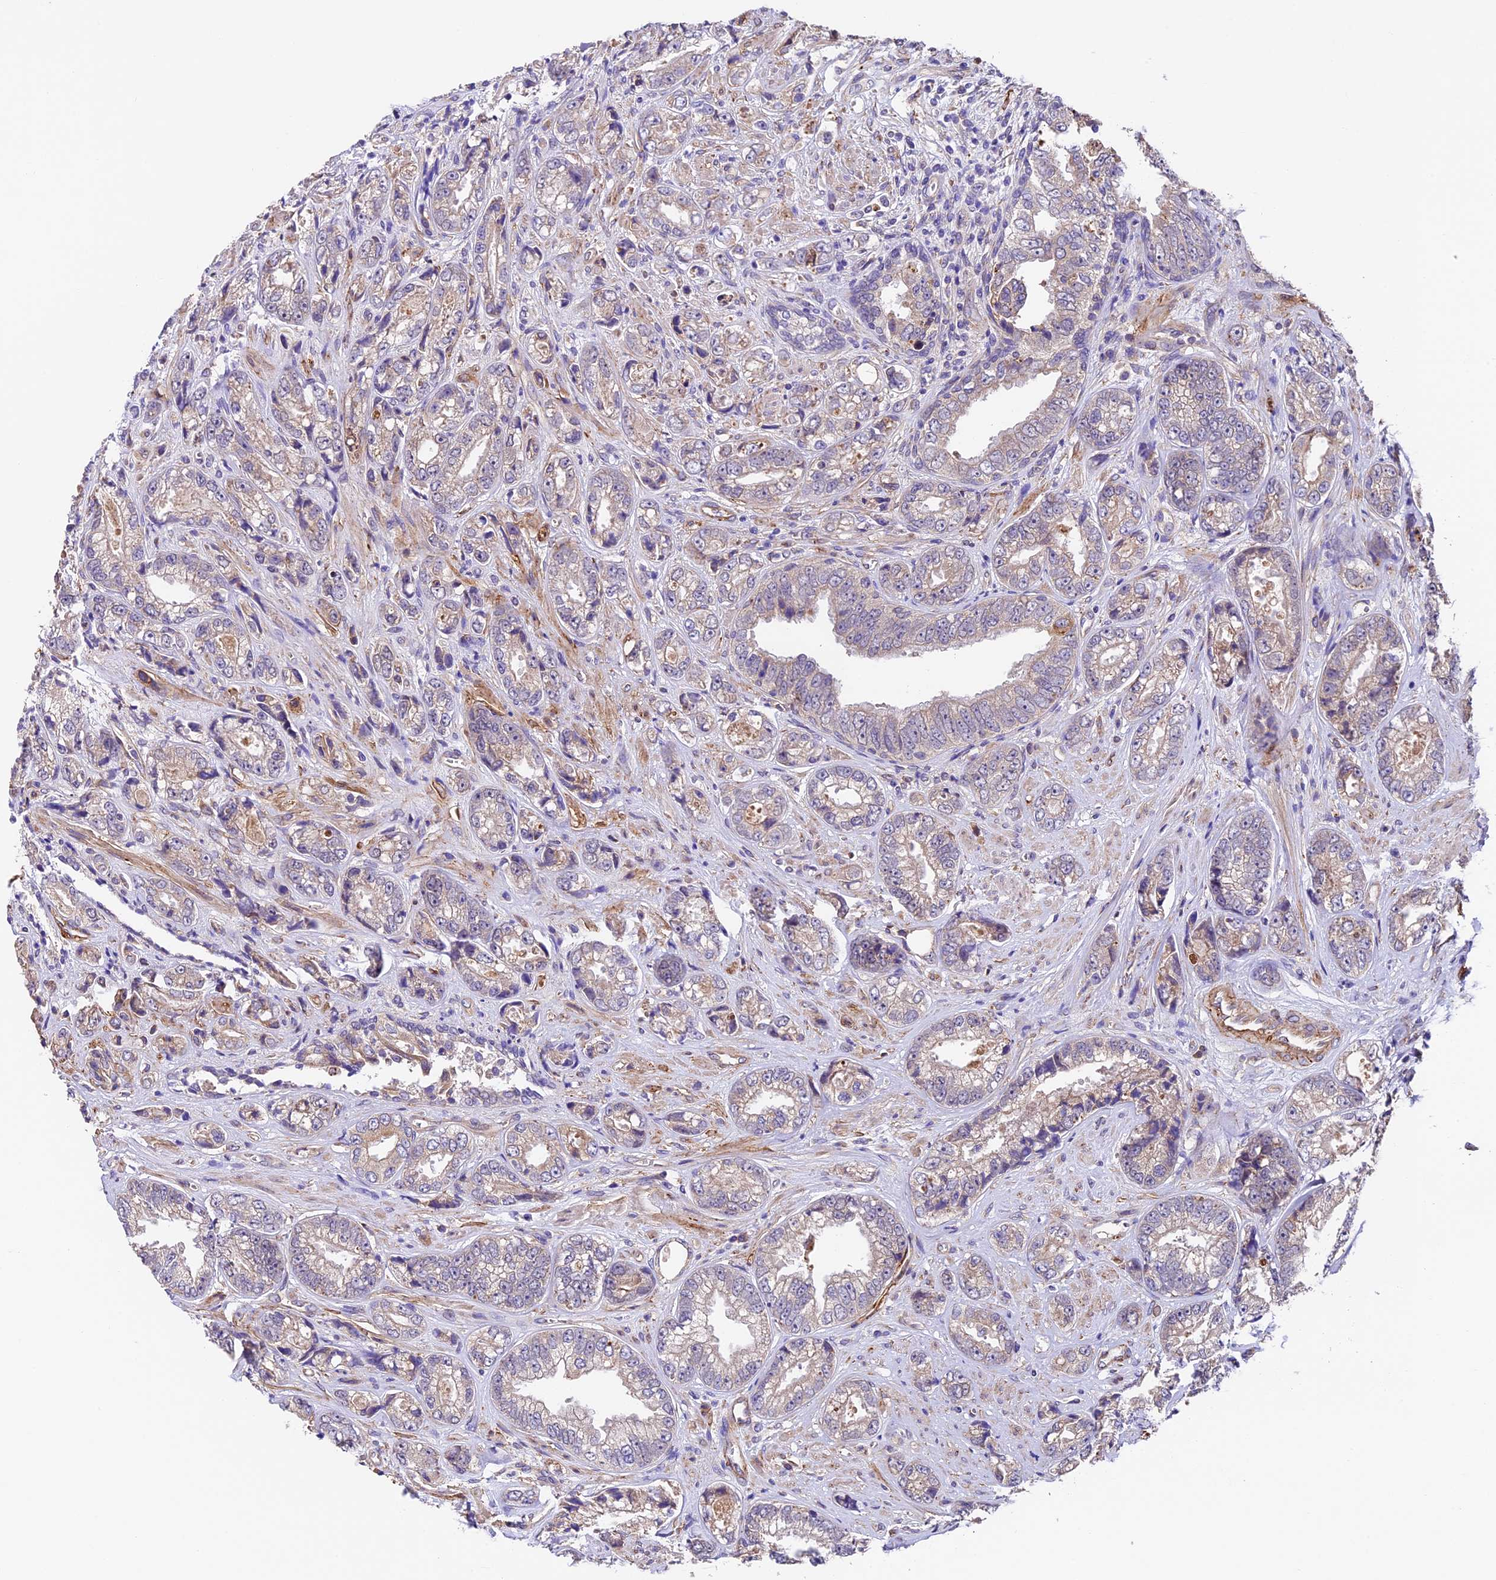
{"staining": {"intensity": "weak", "quantity": "<25%", "location": "cytoplasmic/membranous"}, "tissue": "prostate cancer", "cell_type": "Tumor cells", "image_type": "cancer", "snomed": [{"axis": "morphology", "description": "Adenocarcinoma, High grade"}, {"axis": "topography", "description": "Prostate"}], "caption": "This is a photomicrograph of immunohistochemistry staining of high-grade adenocarcinoma (prostate), which shows no positivity in tumor cells.", "gene": "LSM7", "patient": {"sex": "male", "age": 61}}